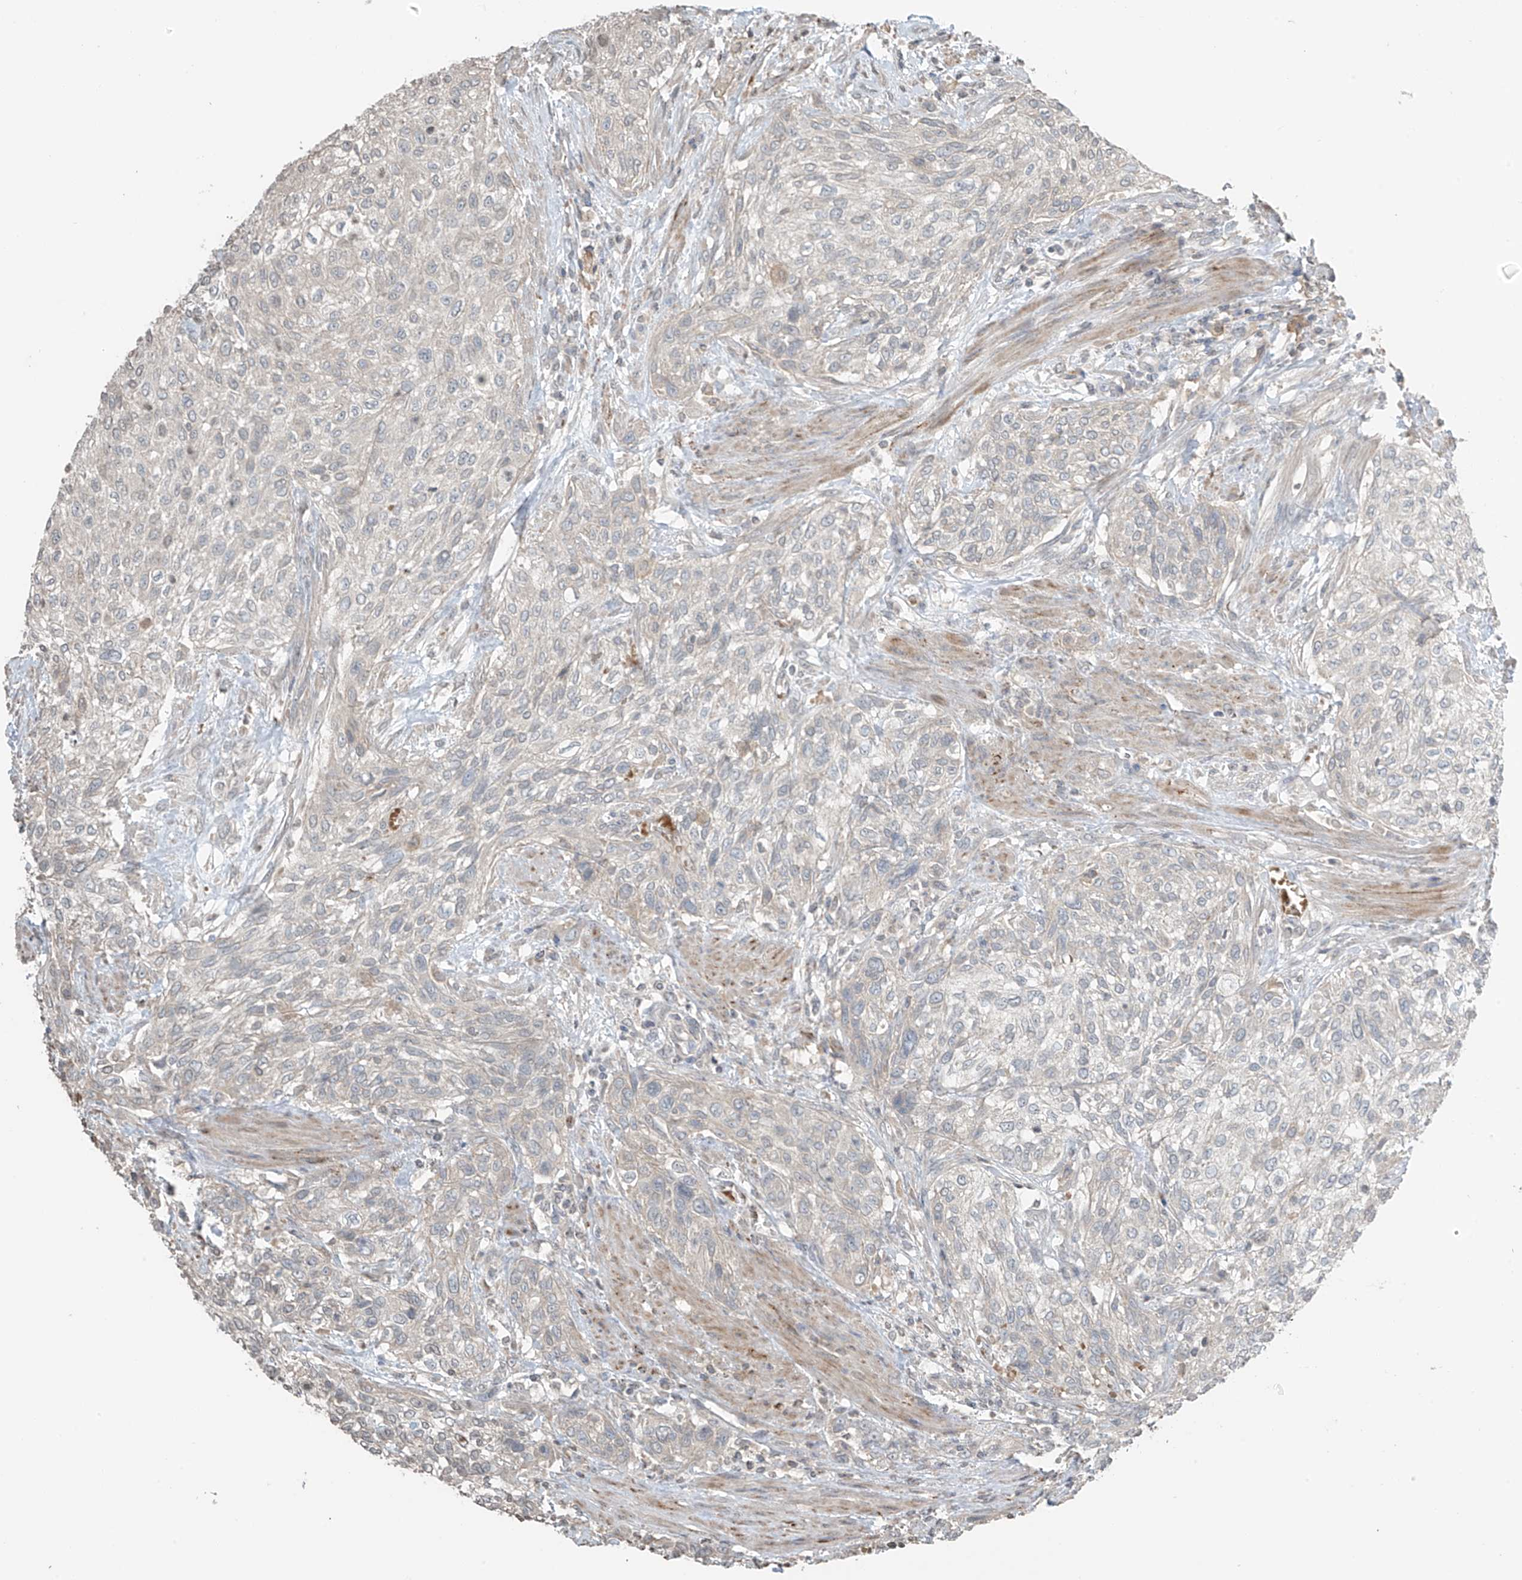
{"staining": {"intensity": "negative", "quantity": "none", "location": "none"}, "tissue": "urothelial cancer", "cell_type": "Tumor cells", "image_type": "cancer", "snomed": [{"axis": "morphology", "description": "Urothelial carcinoma, High grade"}, {"axis": "topography", "description": "Urinary bladder"}], "caption": "IHC photomicrograph of human urothelial carcinoma (high-grade) stained for a protein (brown), which displays no staining in tumor cells. The staining was performed using DAB to visualize the protein expression in brown, while the nuclei were stained in blue with hematoxylin (Magnification: 20x).", "gene": "HOXA11", "patient": {"sex": "male", "age": 35}}